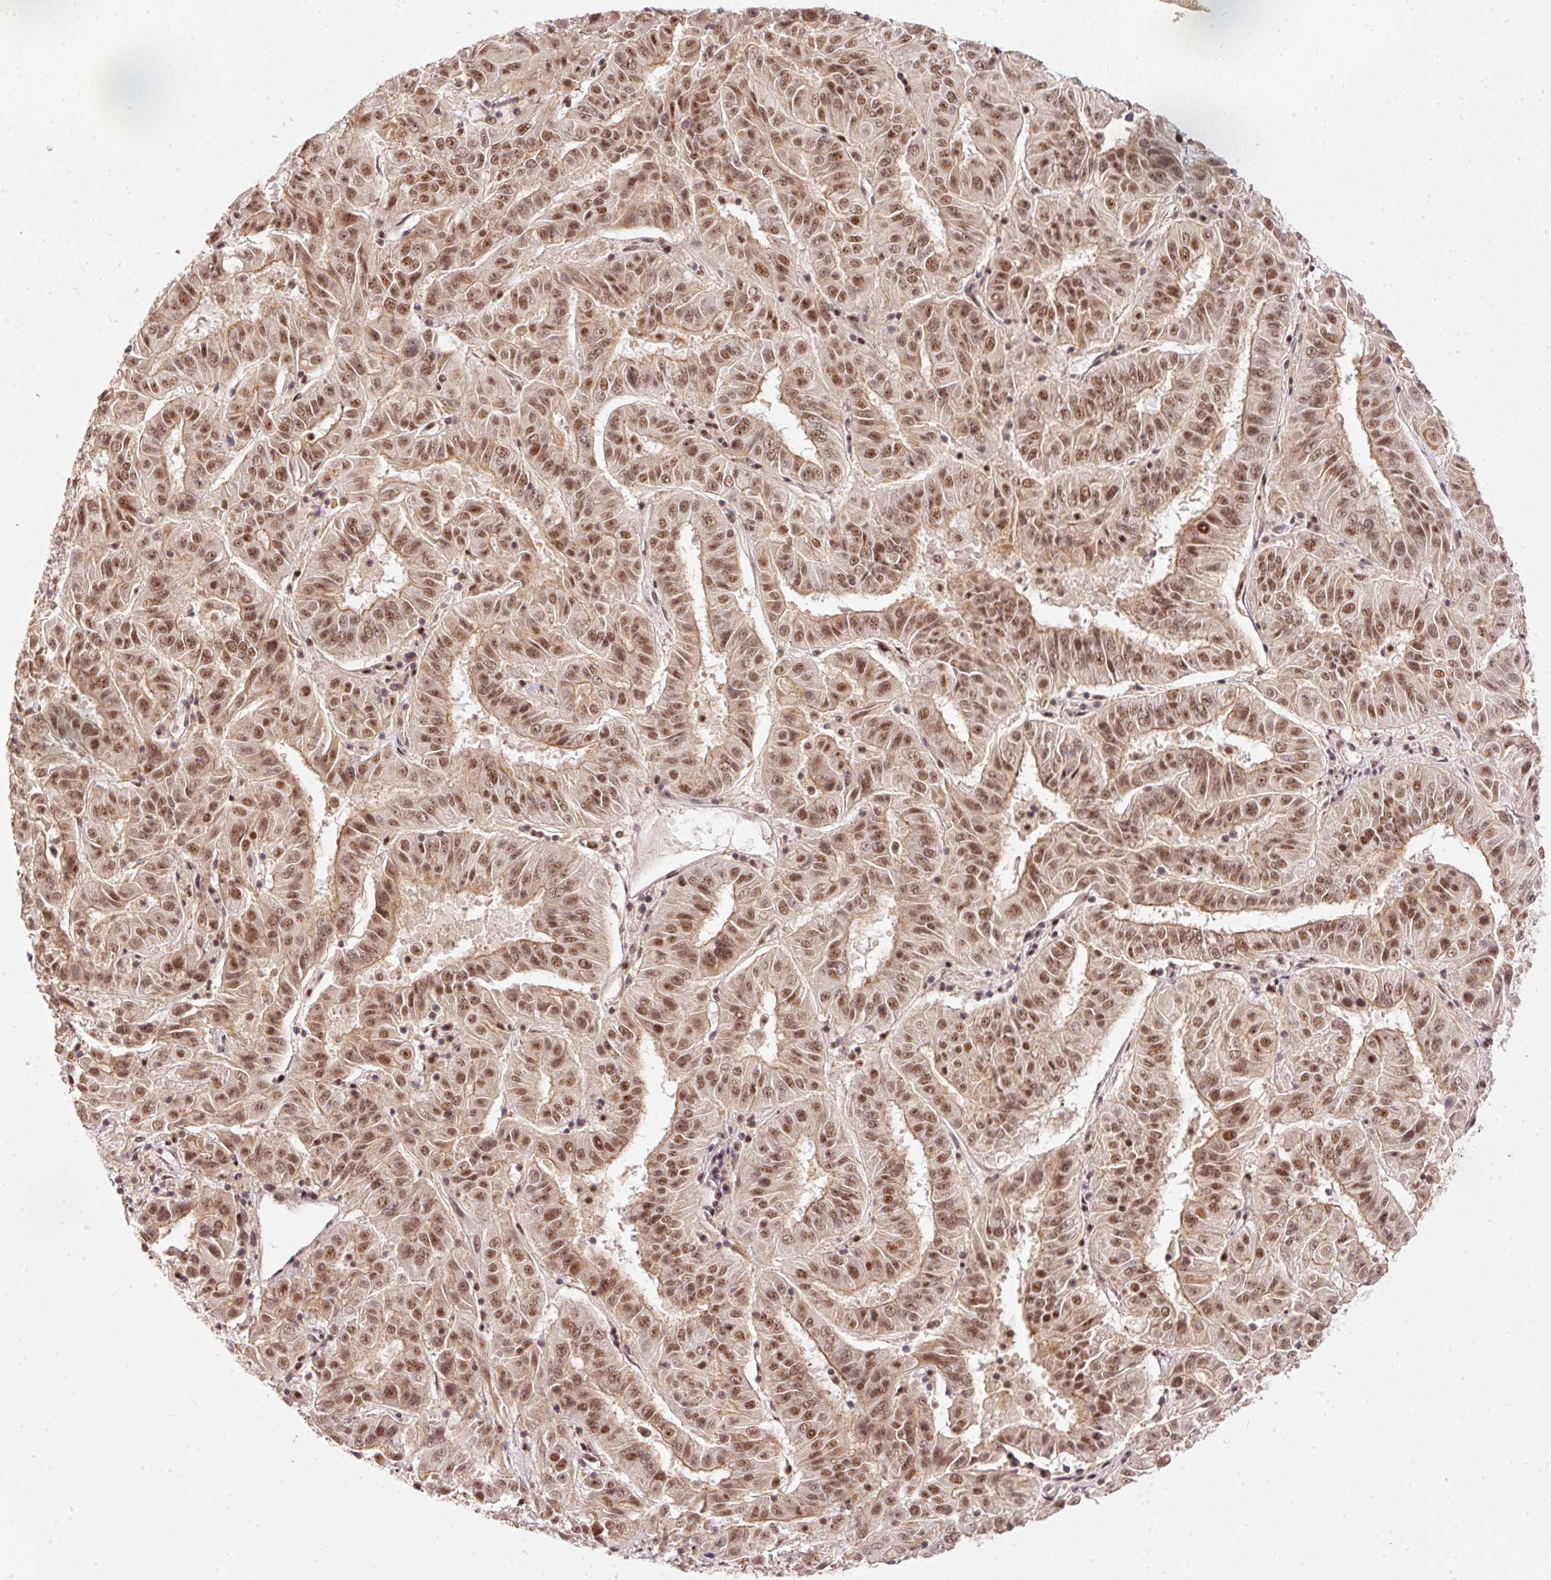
{"staining": {"intensity": "moderate", "quantity": ">75%", "location": "nuclear"}, "tissue": "pancreatic cancer", "cell_type": "Tumor cells", "image_type": "cancer", "snomed": [{"axis": "morphology", "description": "Adenocarcinoma, NOS"}, {"axis": "topography", "description": "Pancreas"}], "caption": "Protein expression analysis of pancreatic cancer exhibits moderate nuclear expression in approximately >75% of tumor cells.", "gene": "THOC6", "patient": {"sex": "male", "age": 63}}